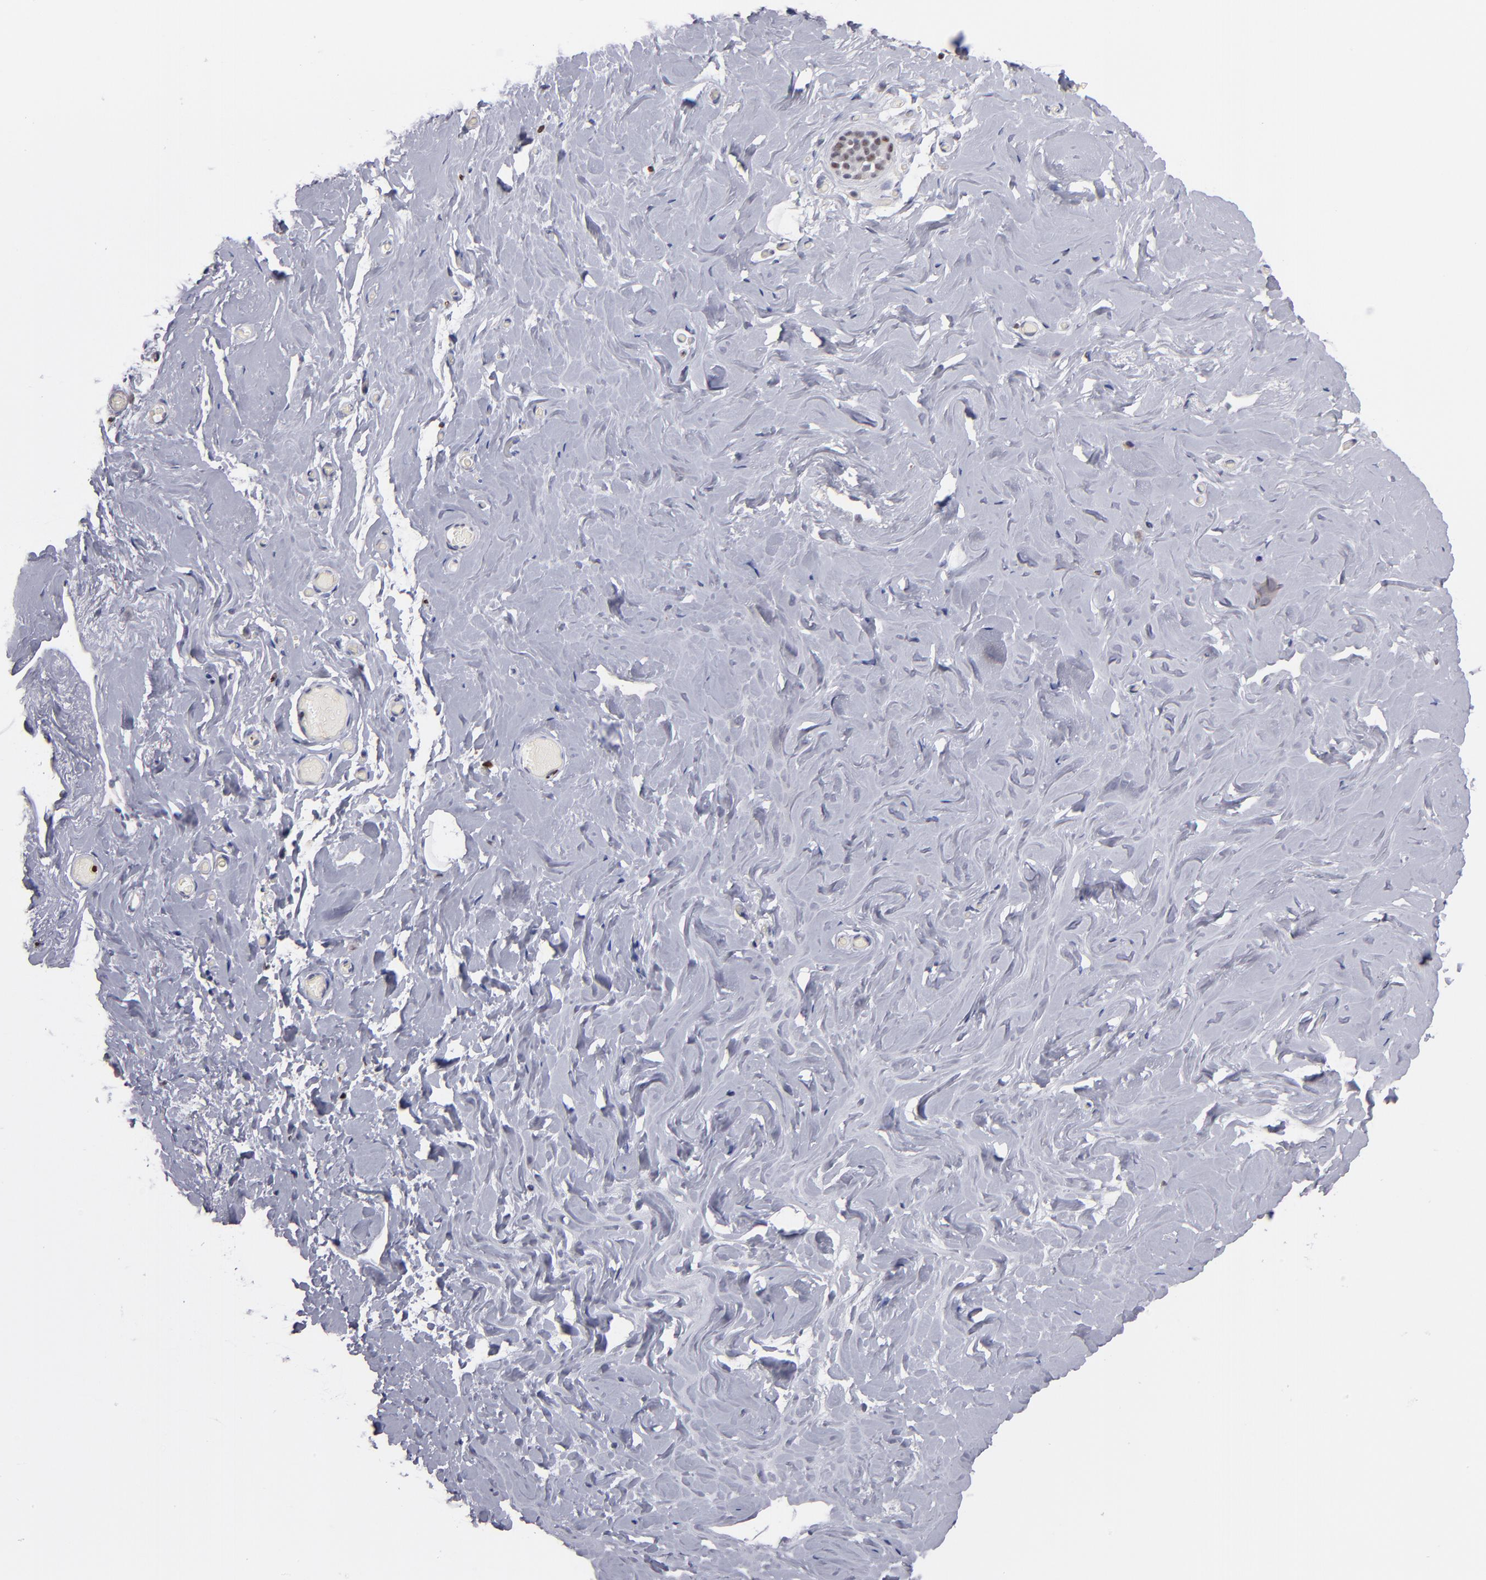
{"staining": {"intensity": "weak", "quantity": "25%-75%", "location": "nuclear"}, "tissue": "breast", "cell_type": "Glandular cells", "image_type": "normal", "snomed": [{"axis": "morphology", "description": "Normal tissue, NOS"}, {"axis": "topography", "description": "Breast"}], "caption": "IHC photomicrograph of benign human breast stained for a protein (brown), which demonstrates low levels of weak nuclear staining in approximately 25%-75% of glandular cells.", "gene": "POLA1", "patient": {"sex": "female", "age": 75}}